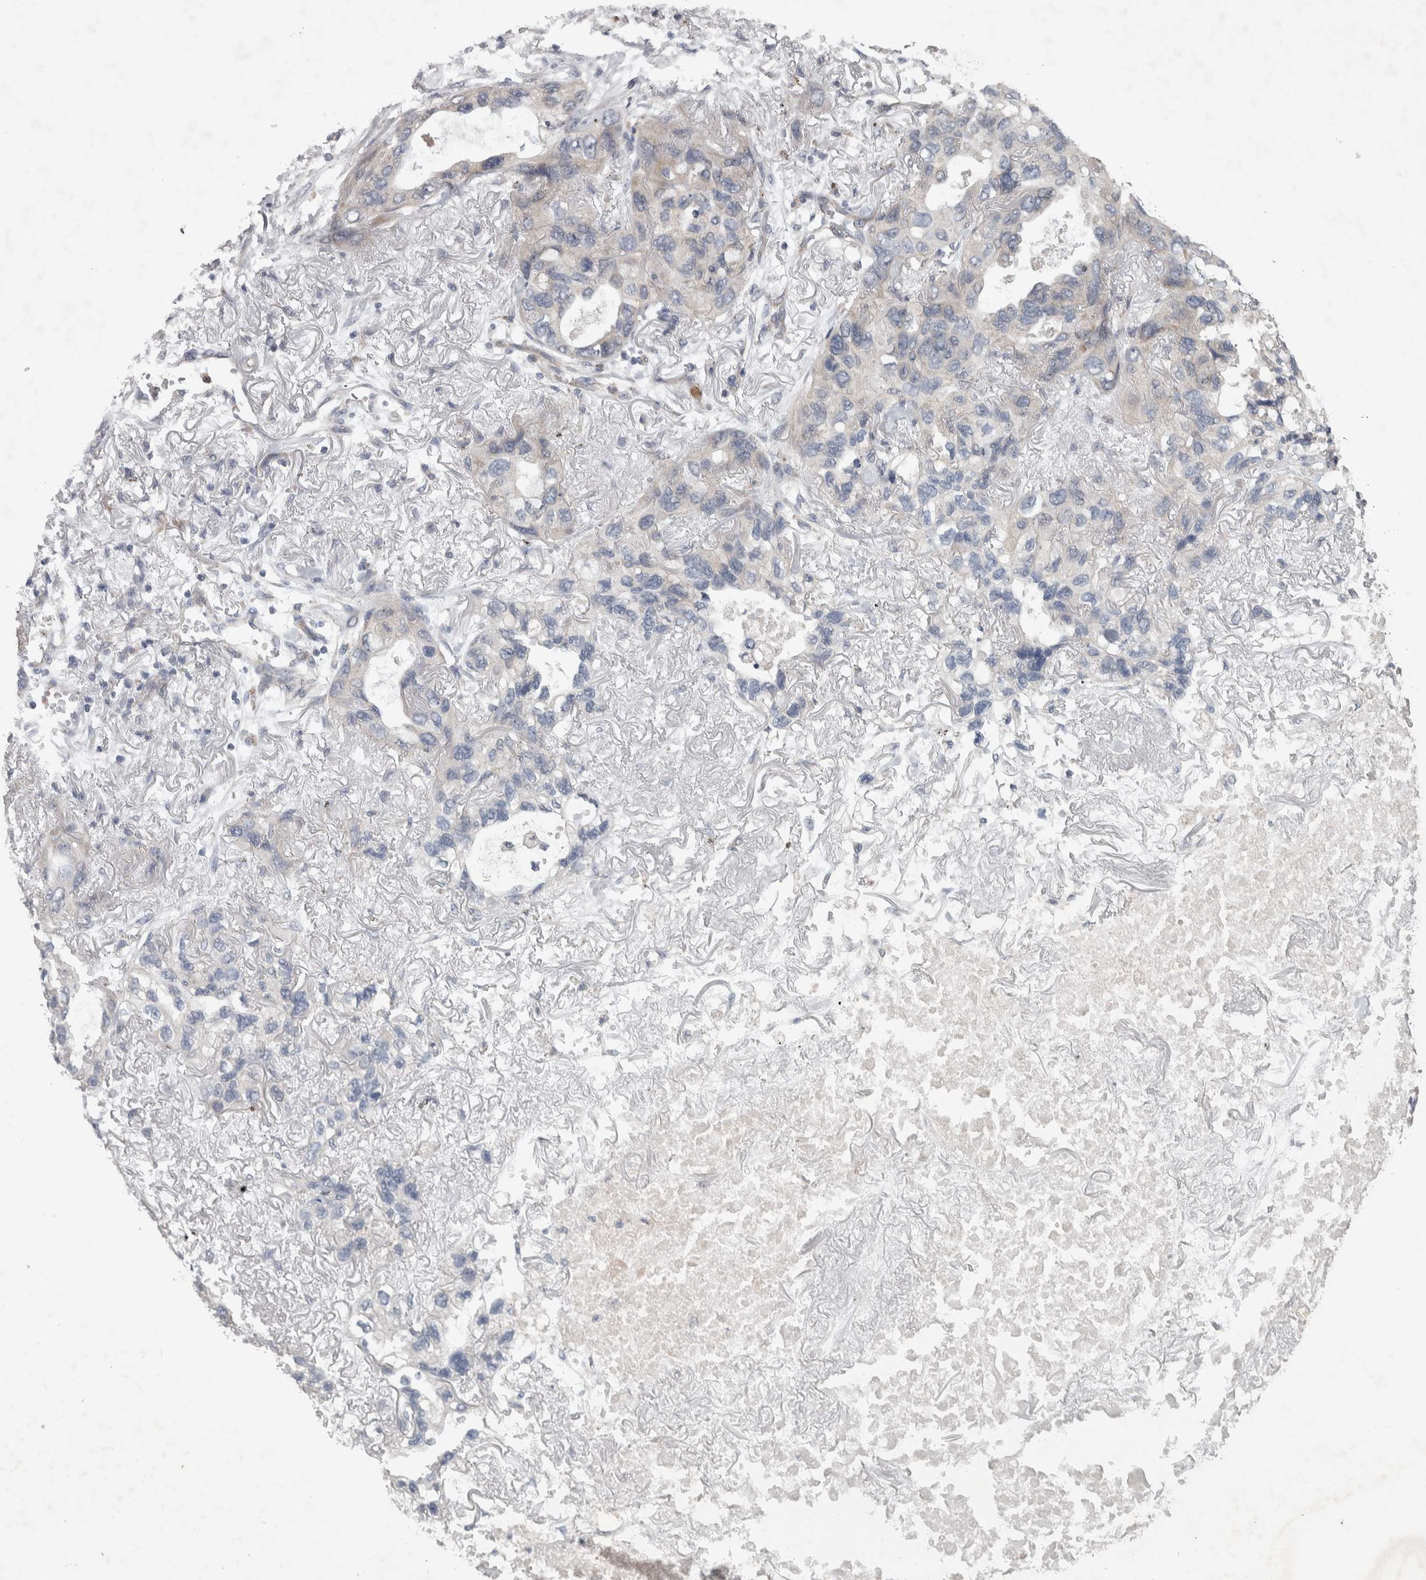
{"staining": {"intensity": "weak", "quantity": "25%-75%", "location": "cytoplasmic/membranous"}, "tissue": "lung cancer", "cell_type": "Tumor cells", "image_type": "cancer", "snomed": [{"axis": "morphology", "description": "Squamous cell carcinoma, NOS"}, {"axis": "topography", "description": "Lung"}], "caption": "About 25%-75% of tumor cells in human lung cancer demonstrate weak cytoplasmic/membranous protein positivity as visualized by brown immunohistochemical staining.", "gene": "SRP68", "patient": {"sex": "female", "age": 73}}